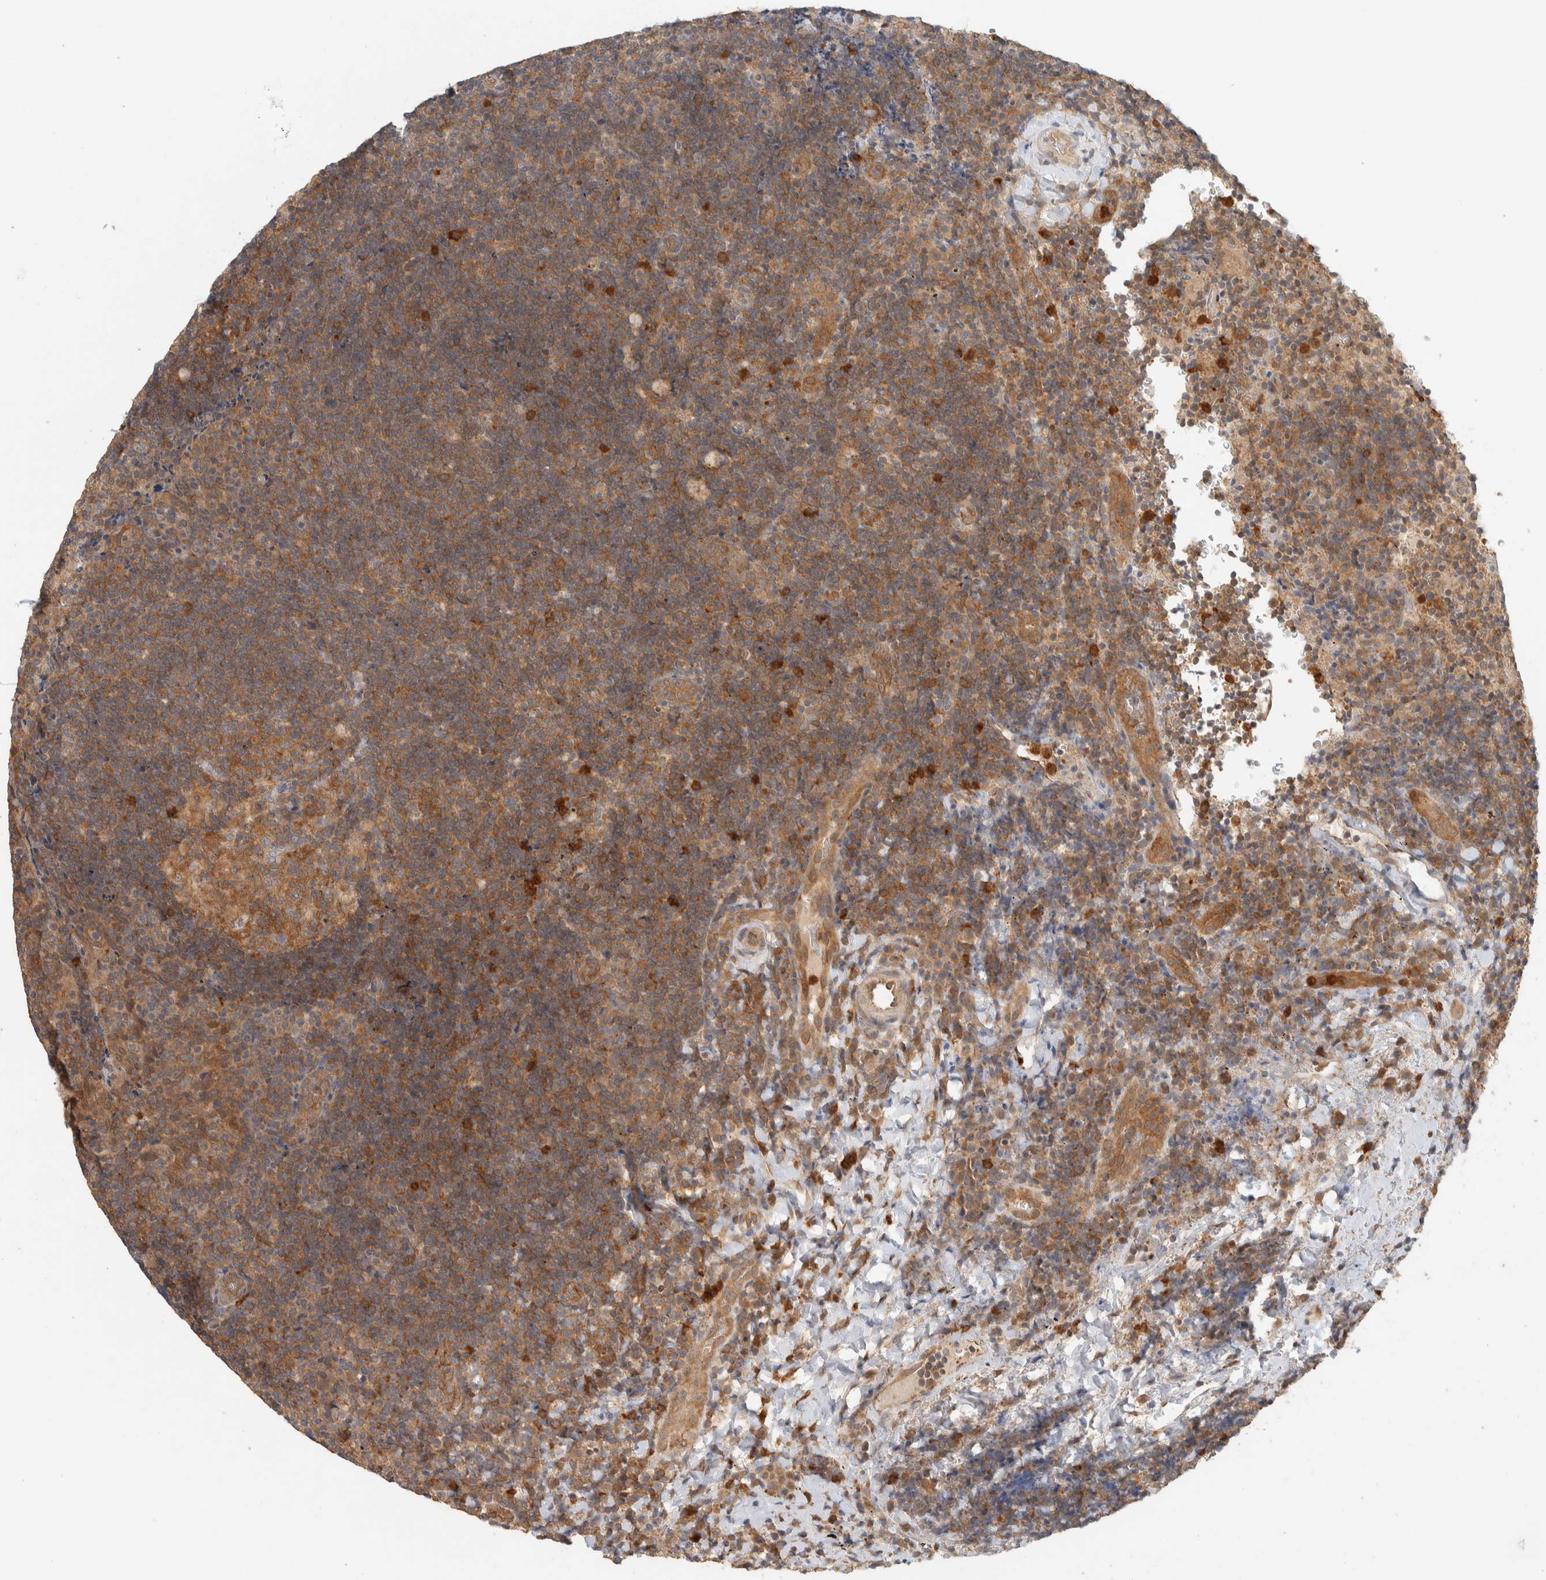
{"staining": {"intensity": "moderate", "quantity": ">75%", "location": "cytoplasmic/membranous"}, "tissue": "lymphoma", "cell_type": "Tumor cells", "image_type": "cancer", "snomed": [{"axis": "morphology", "description": "Malignant lymphoma, non-Hodgkin's type, High grade"}, {"axis": "topography", "description": "Tonsil"}], "caption": "DAB (3,3'-diaminobenzidine) immunohistochemical staining of lymphoma reveals moderate cytoplasmic/membranous protein staining in approximately >75% of tumor cells. Immunohistochemistry (ihc) stains the protein of interest in brown and the nuclei are stained blue.", "gene": "ADSS2", "patient": {"sex": "female", "age": 36}}